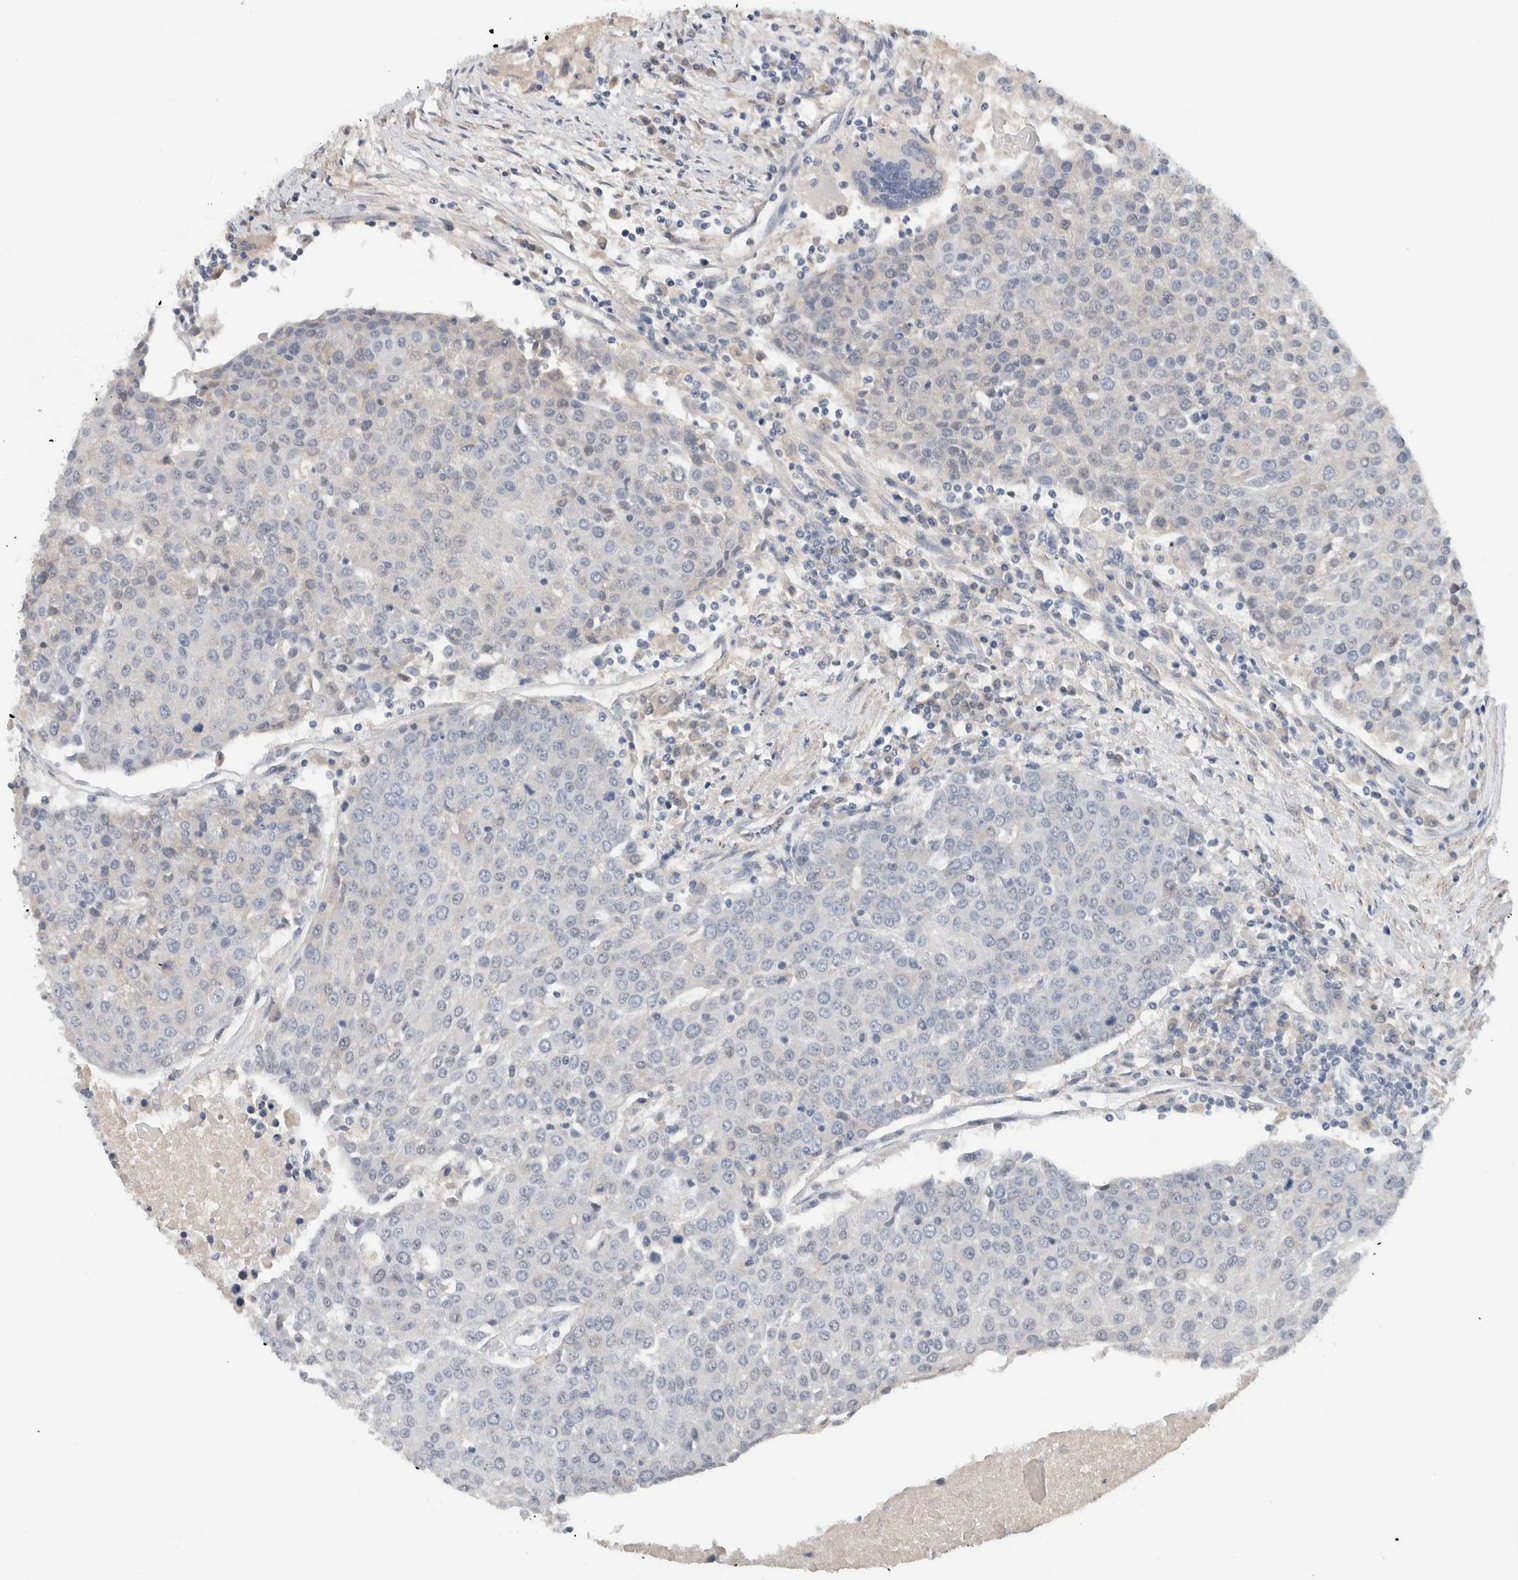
{"staining": {"intensity": "negative", "quantity": "none", "location": "none"}, "tissue": "urothelial cancer", "cell_type": "Tumor cells", "image_type": "cancer", "snomed": [{"axis": "morphology", "description": "Urothelial carcinoma, High grade"}, {"axis": "topography", "description": "Urinary bladder"}], "caption": "Micrograph shows no protein staining in tumor cells of high-grade urothelial carcinoma tissue.", "gene": "HCN3", "patient": {"sex": "female", "age": 85}}